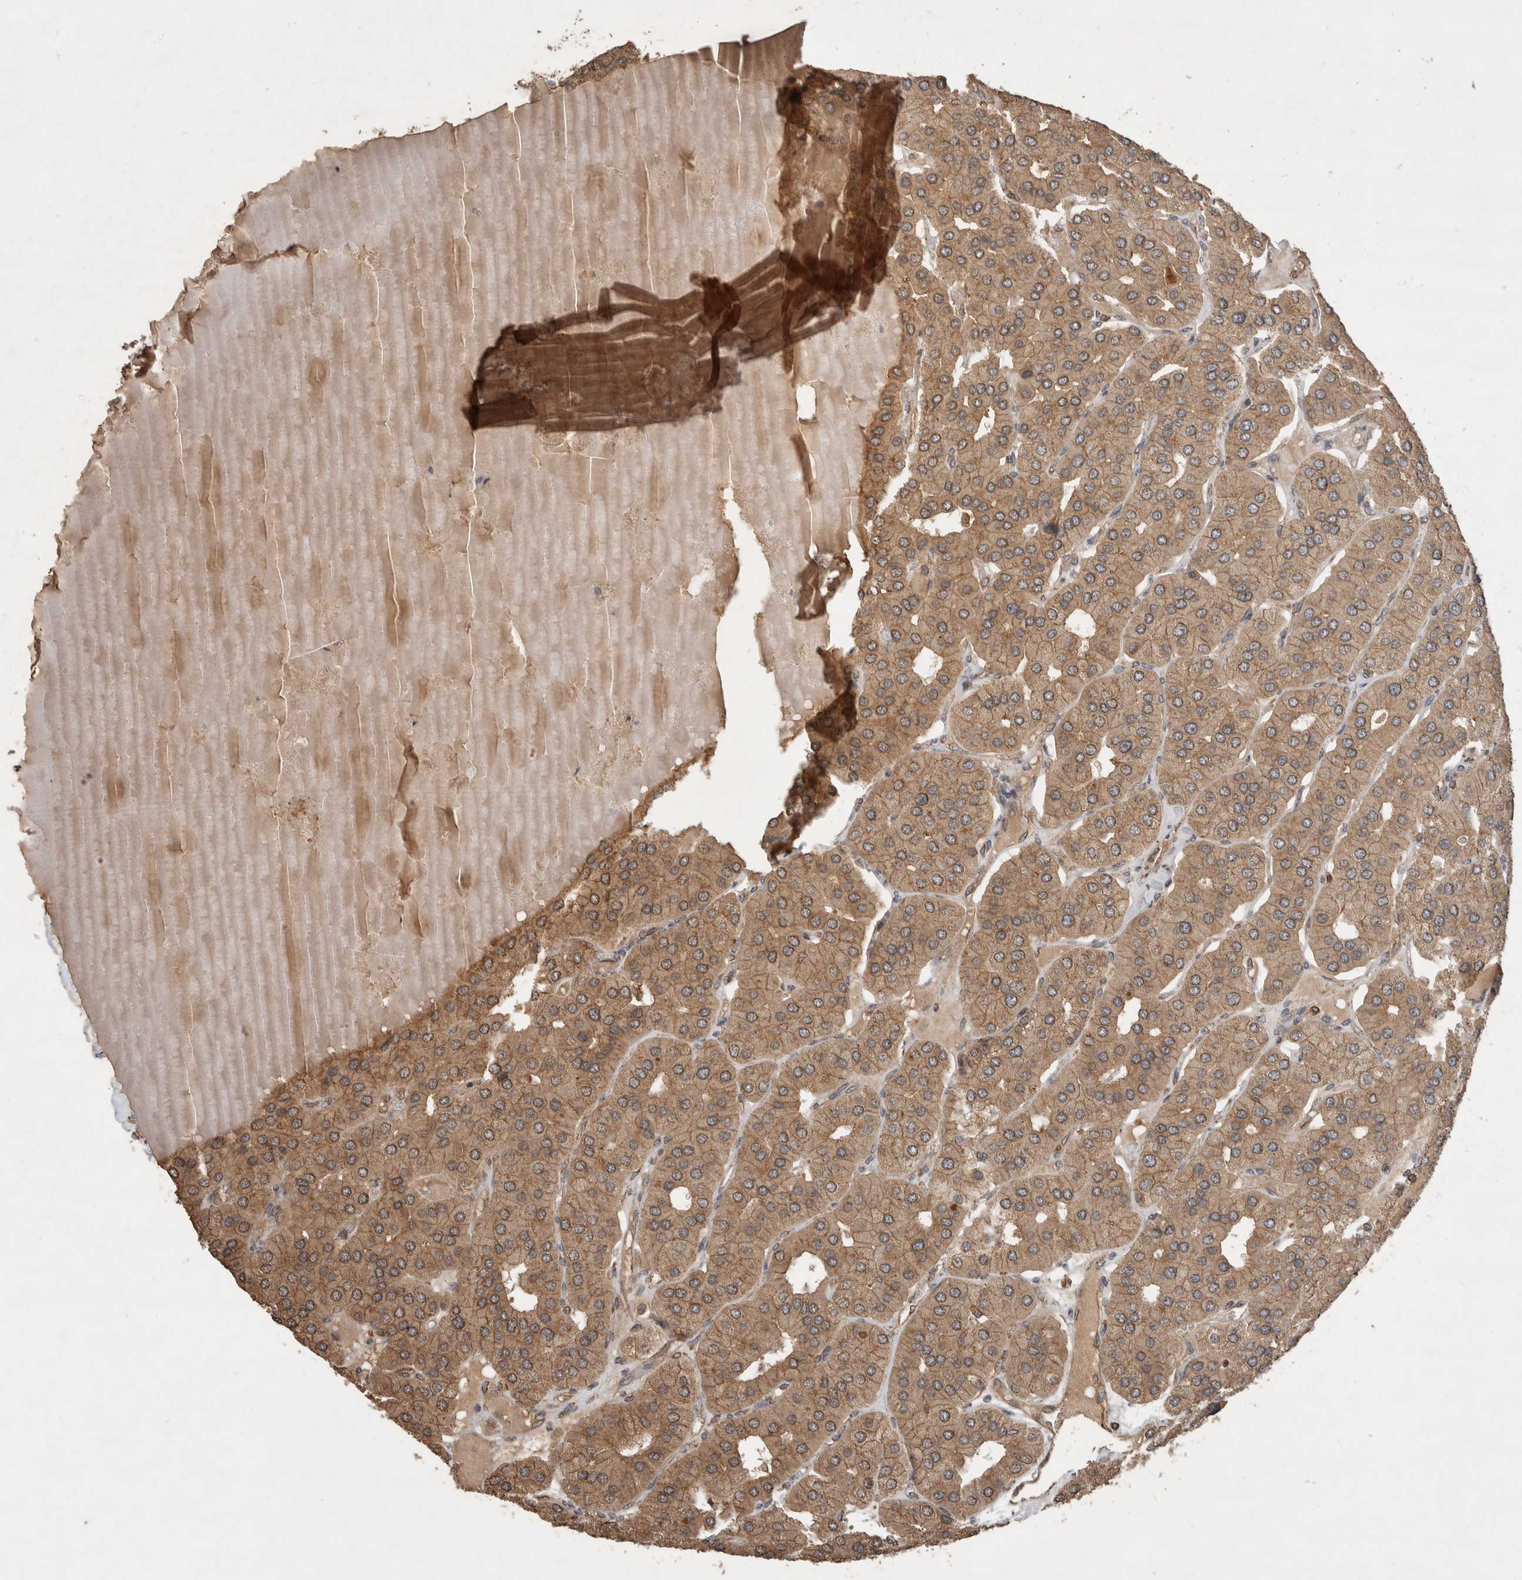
{"staining": {"intensity": "strong", "quantity": ">75%", "location": "cytoplasmic/membranous"}, "tissue": "parathyroid gland", "cell_type": "Glandular cells", "image_type": "normal", "snomed": [{"axis": "morphology", "description": "Normal tissue, NOS"}, {"axis": "morphology", "description": "Adenoma, NOS"}, {"axis": "topography", "description": "Parathyroid gland"}], "caption": "Immunohistochemistry micrograph of normal parathyroid gland stained for a protein (brown), which demonstrates high levels of strong cytoplasmic/membranous expression in approximately >75% of glandular cells.", "gene": "OTUD7B", "patient": {"sex": "female", "age": 86}}